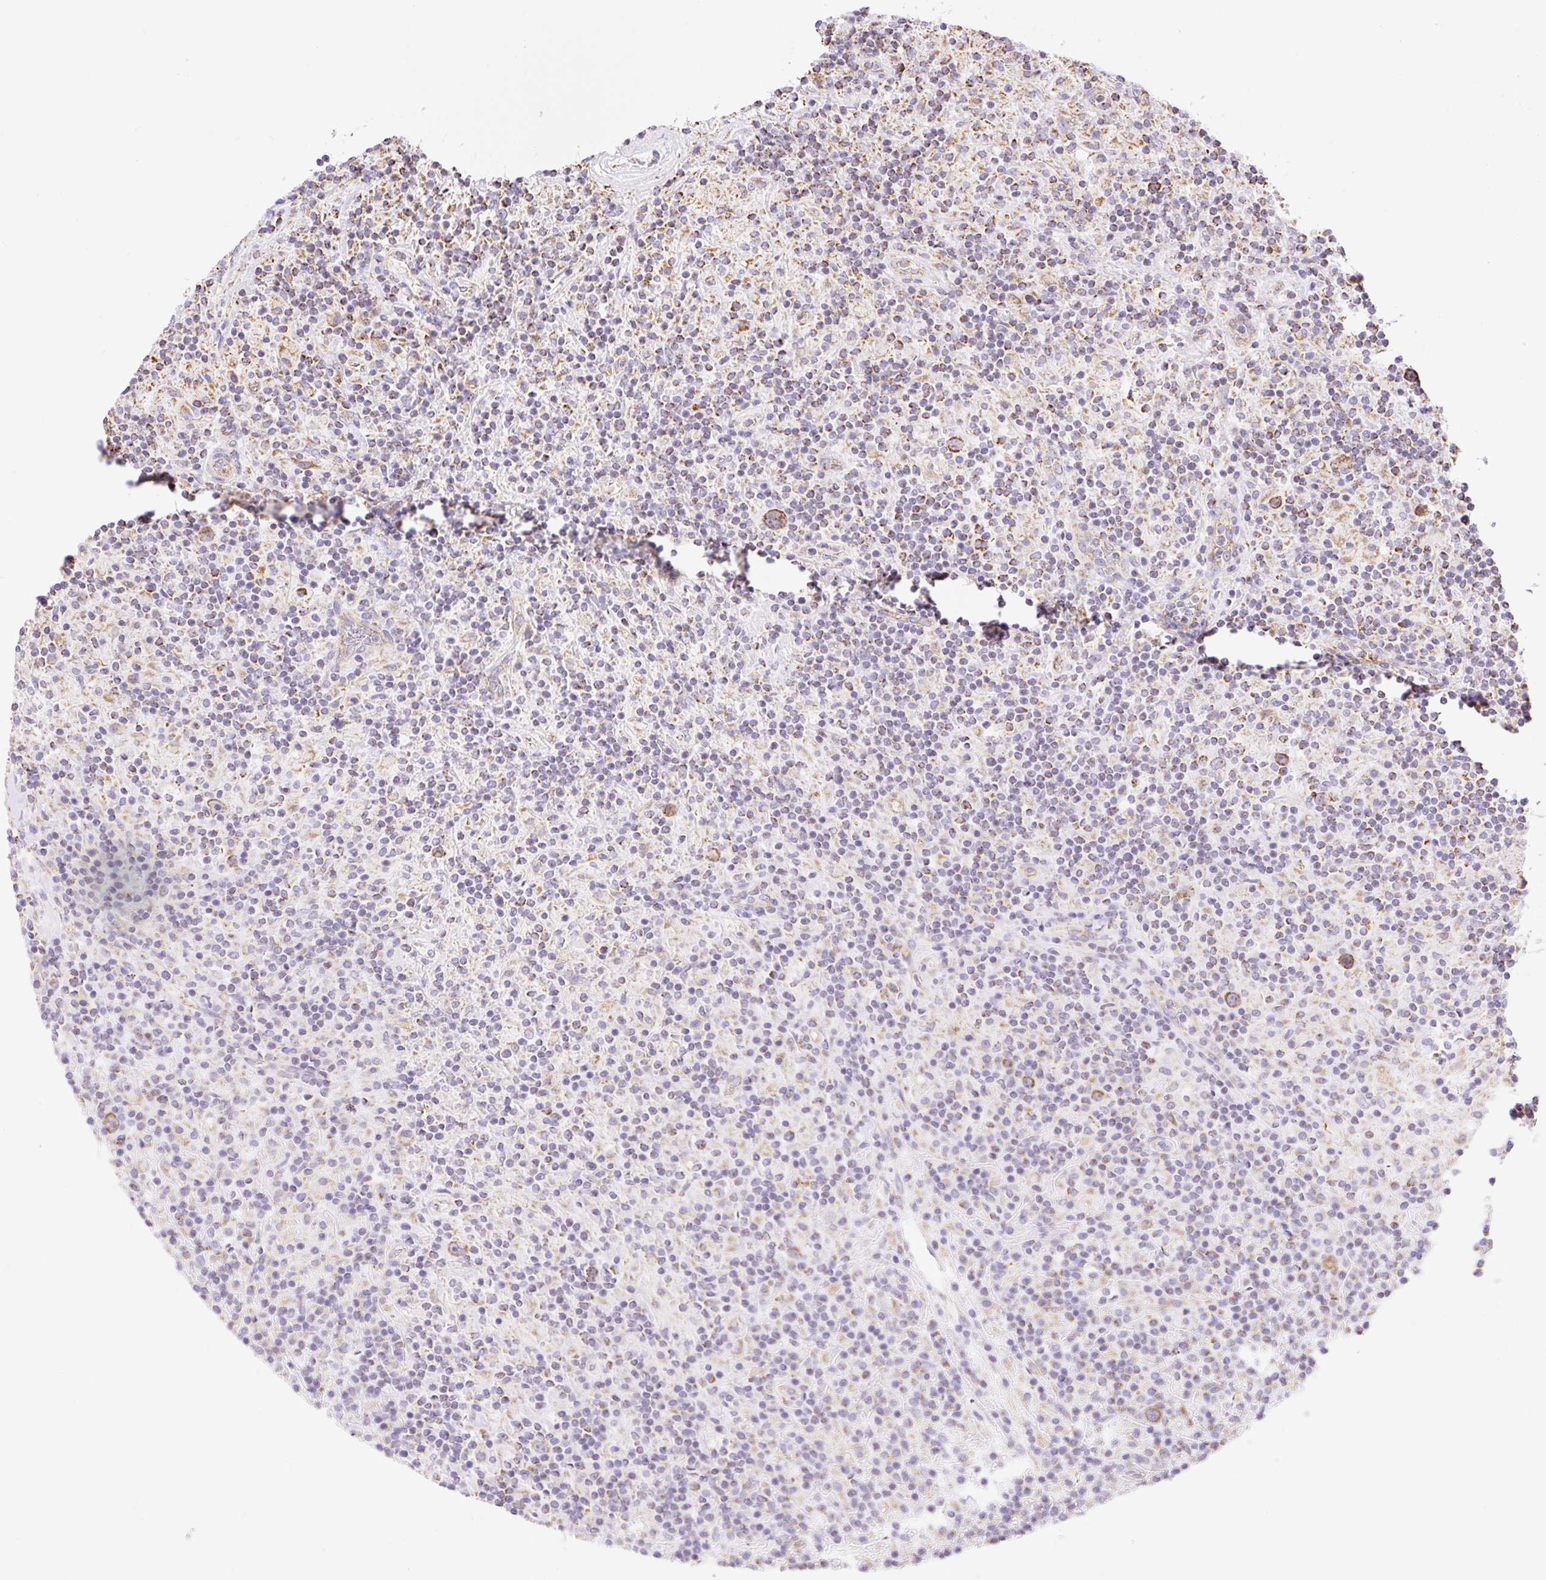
{"staining": {"intensity": "moderate", "quantity": ">75%", "location": "cytoplasmic/membranous"}, "tissue": "lymphoma", "cell_type": "Tumor cells", "image_type": "cancer", "snomed": [{"axis": "morphology", "description": "Hodgkin's disease, NOS"}, {"axis": "topography", "description": "Lymph node"}], "caption": "Immunohistochemistry (IHC) of human Hodgkin's disease shows medium levels of moderate cytoplasmic/membranous positivity in approximately >75% of tumor cells. Nuclei are stained in blue.", "gene": "ESAM", "patient": {"sex": "male", "age": 70}}